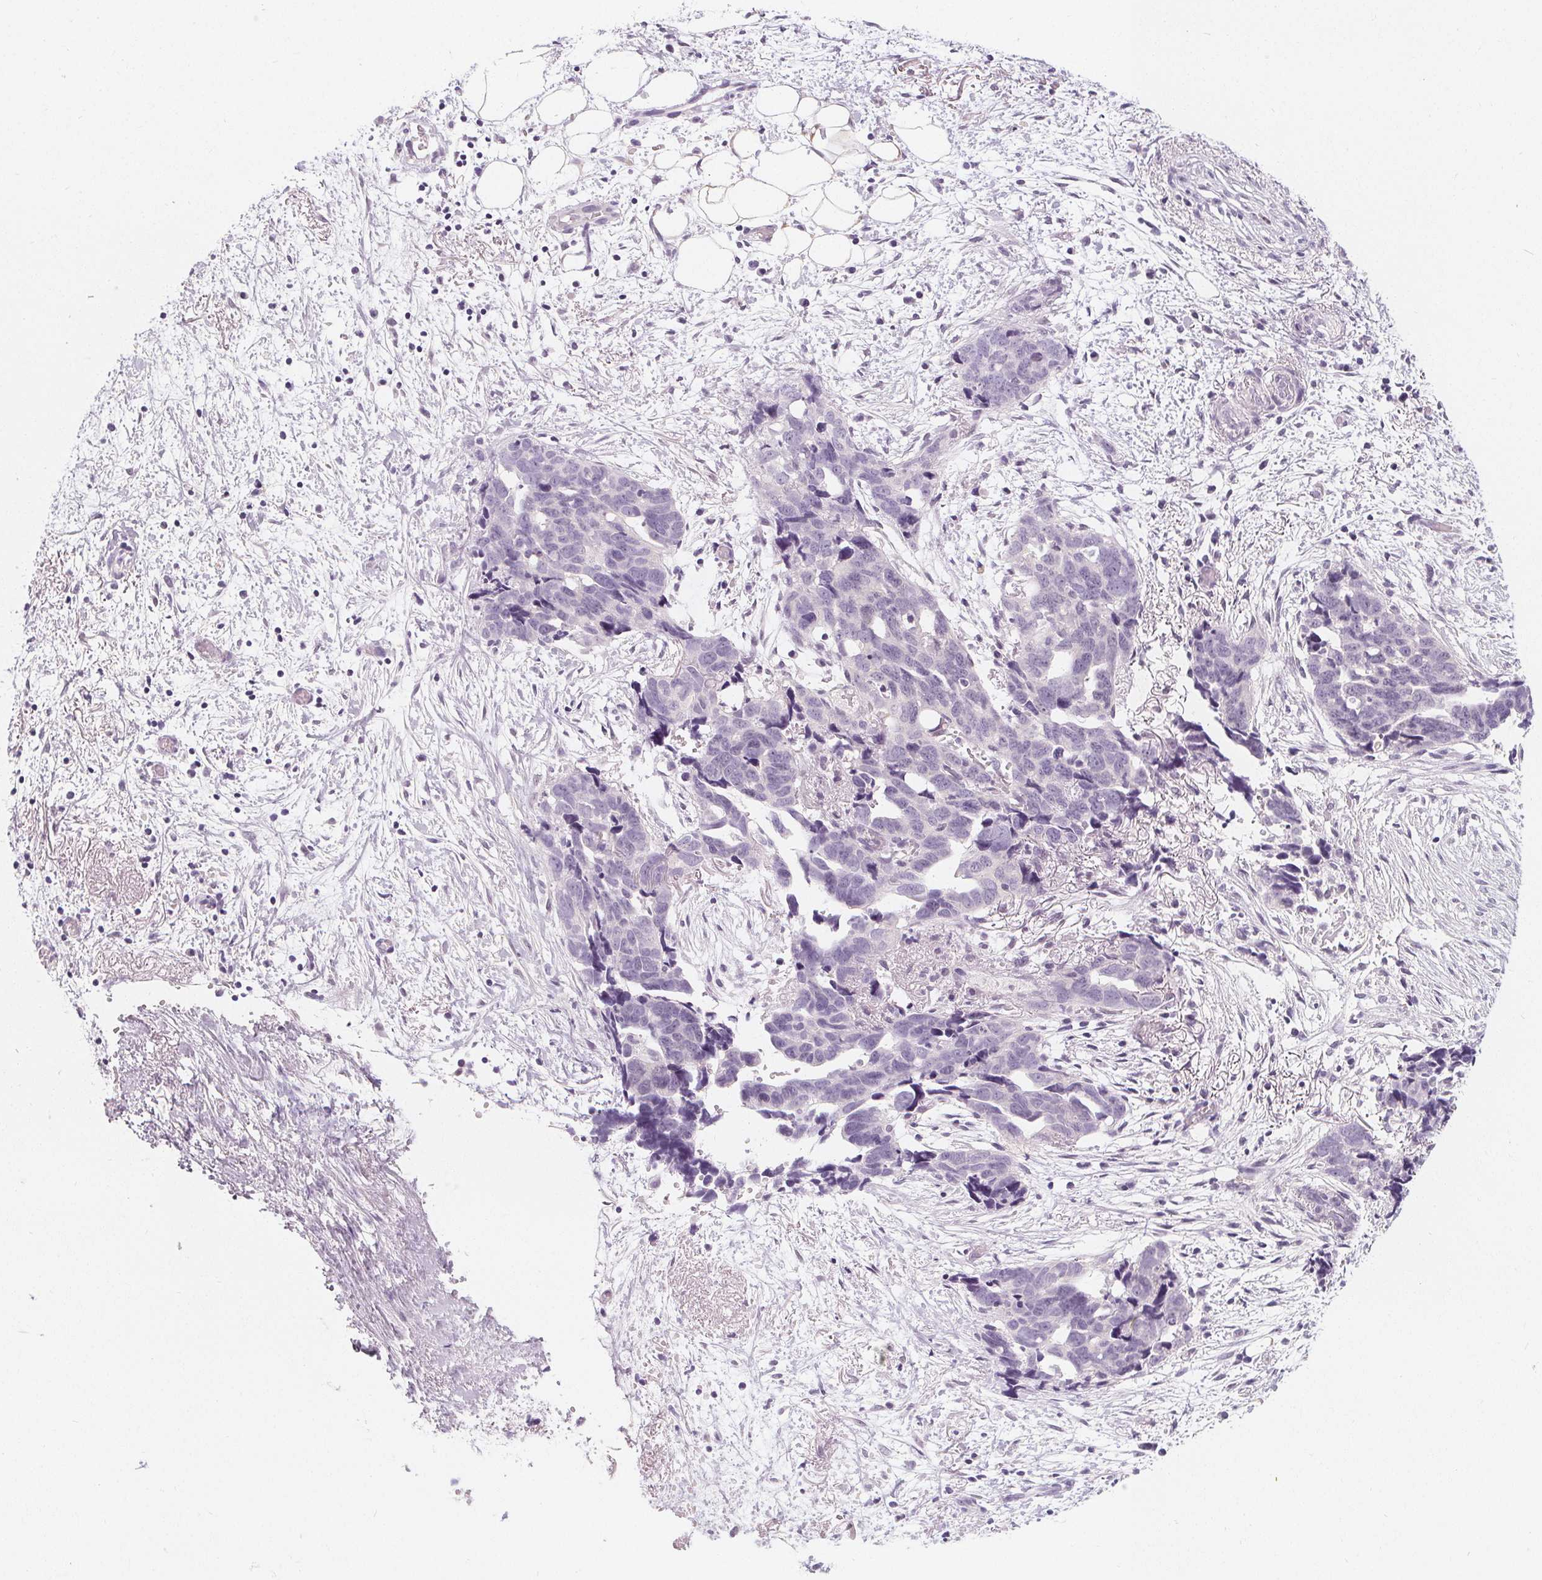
{"staining": {"intensity": "negative", "quantity": "none", "location": "none"}, "tissue": "ovarian cancer", "cell_type": "Tumor cells", "image_type": "cancer", "snomed": [{"axis": "morphology", "description": "Cystadenocarcinoma, serous, NOS"}, {"axis": "topography", "description": "Ovary"}], "caption": "This is an immunohistochemistry (IHC) micrograph of human serous cystadenocarcinoma (ovarian). There is no positivity in tumor cells.", "gene": "UGP2", "patient": {"sex": "female", "age": 69}}